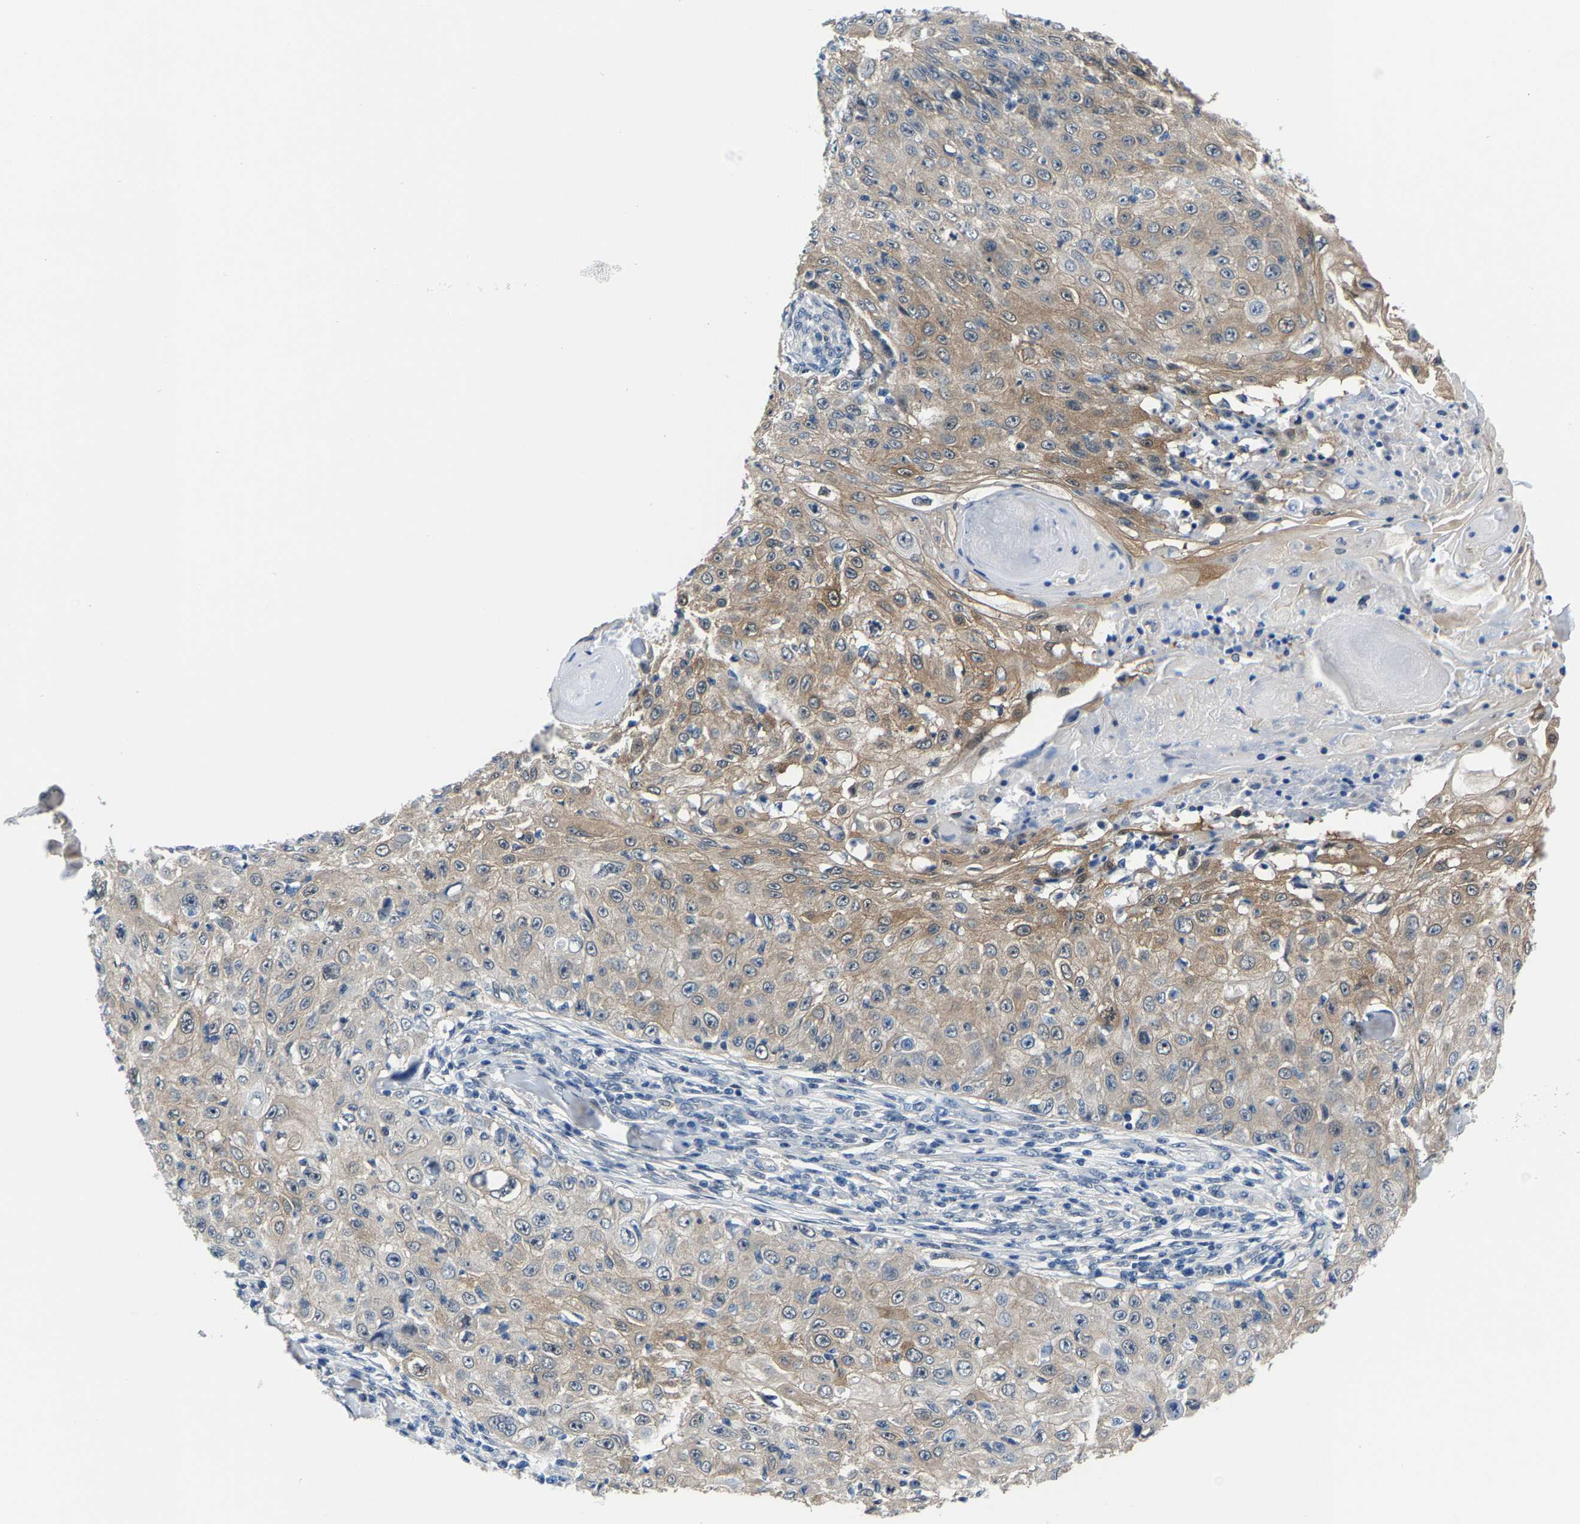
{"staining": {"intensity": "weak", "quantity": "25%-75%", "location": "cytoplasmic/membranous"}, "tissue": "skin cancer", "cell_type": "Tumor cells", "image_type": "cancer", "snomed": [{"axis": "morphology", "description": "Squamous cell carcinoma, NOS"}, {"axis": "topography", "description": "Skin"}], "caption": "Skin squamous cell carcinoma stained for a protein demonstrates weak cytoplasmic/membranous positivity in tumor cells.", "gene": "SSH3", "patient": {"sex": "male", "age": 86}}